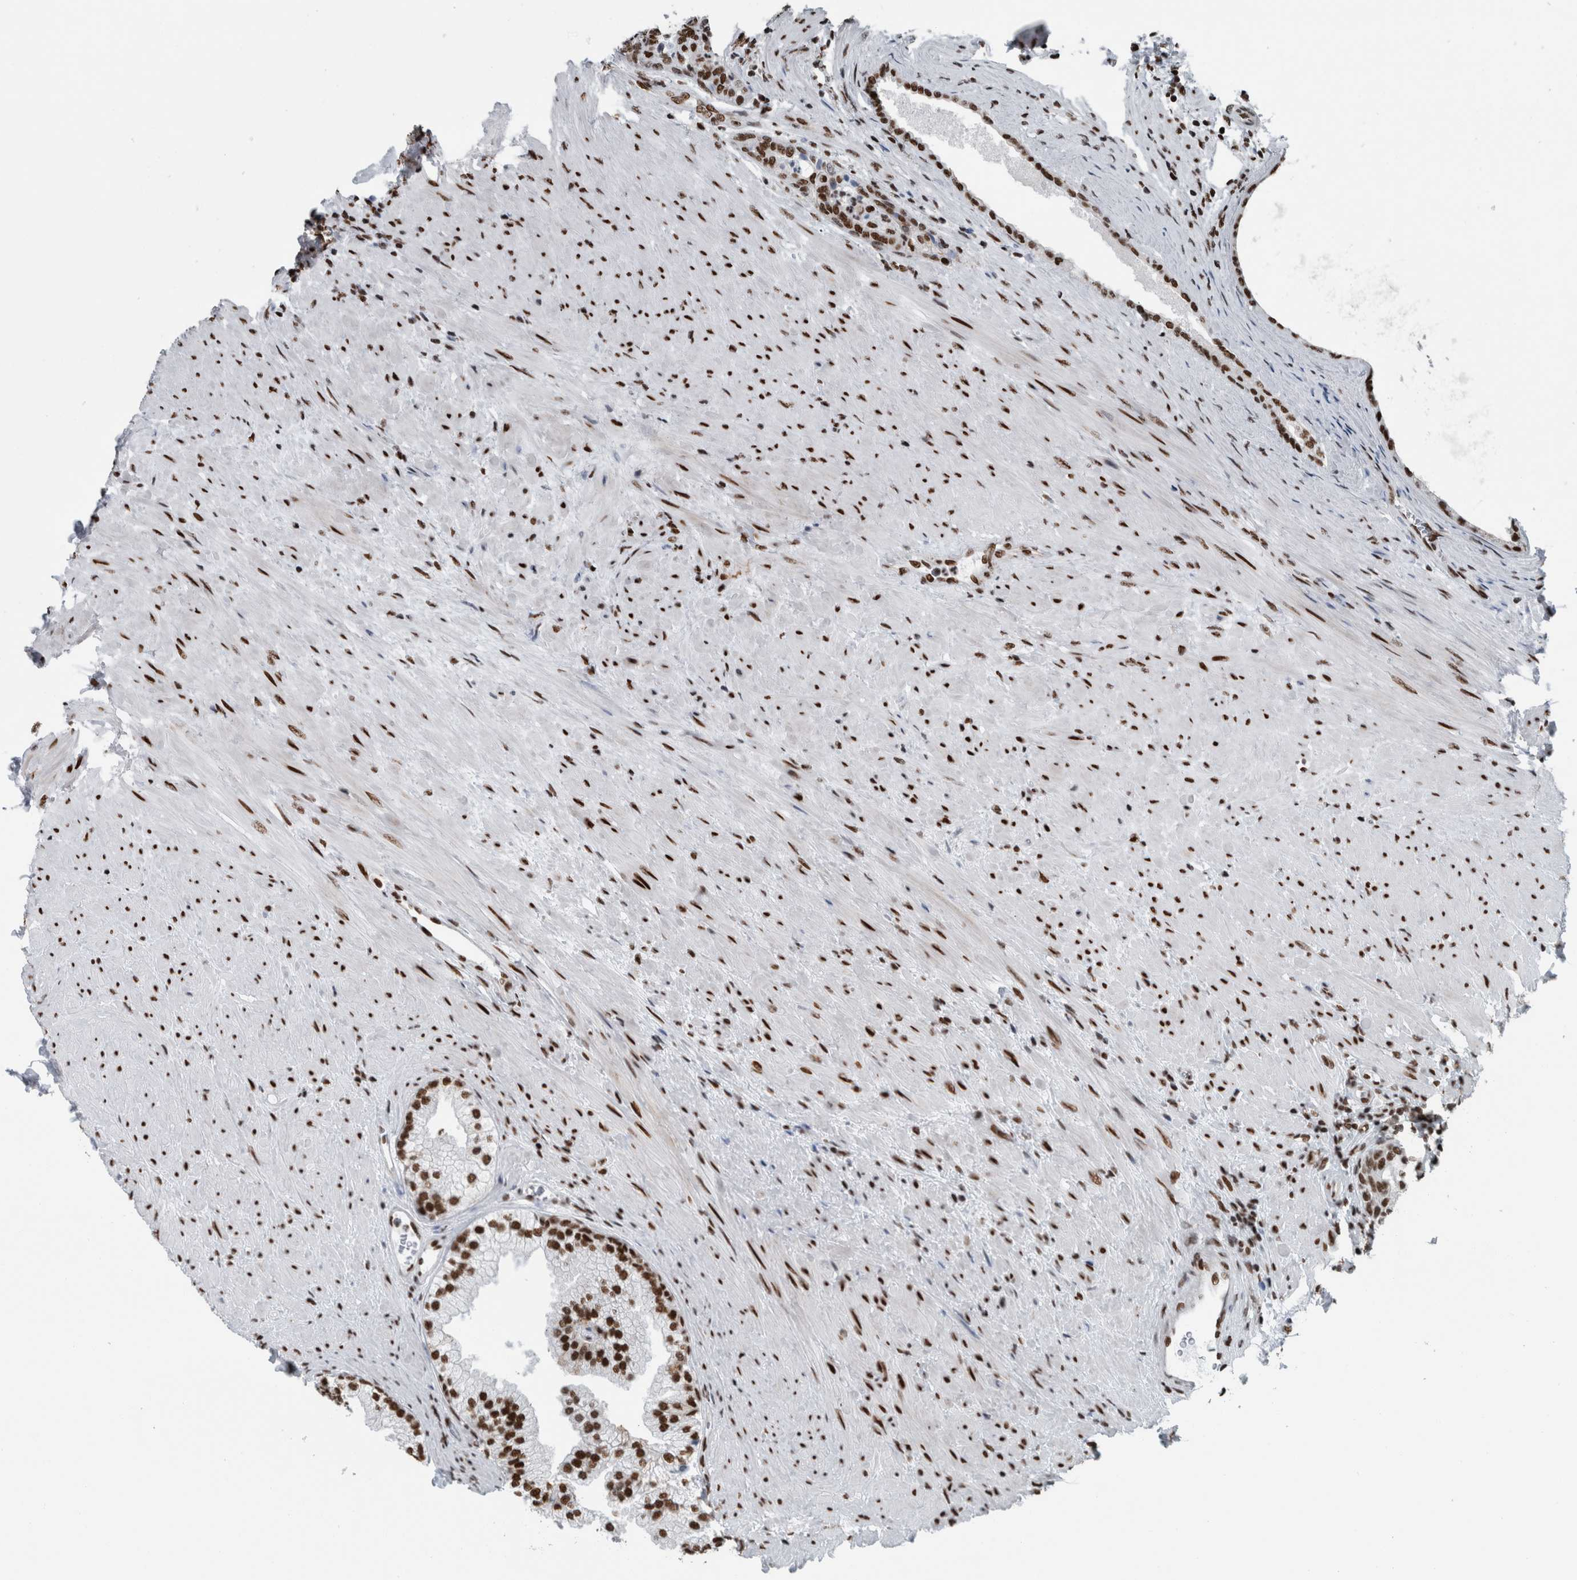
{"staining": {"intensity": "moderate", "quantity": ">75%", "location": "nuclear"}, "tissue": "prostate", "cell_type": "Glandular cells", "image_type": "normal", "snomed": [{"axis": "morphology", "description": "Normal tissue, NOS"}, {"axis": "topography", "description": "Prostate"}], "caption": "Moderate nuclear protein expression is present in approximately >75% of glandular cells in prostate. The staining was performed using DAB to visualize the protein expression in brown, while the nuclei were stained in blue with hematoxylin (Magnification: 20x).", "gene": "DNMT3A", "patient": {"sex": "male", "age": 76}}